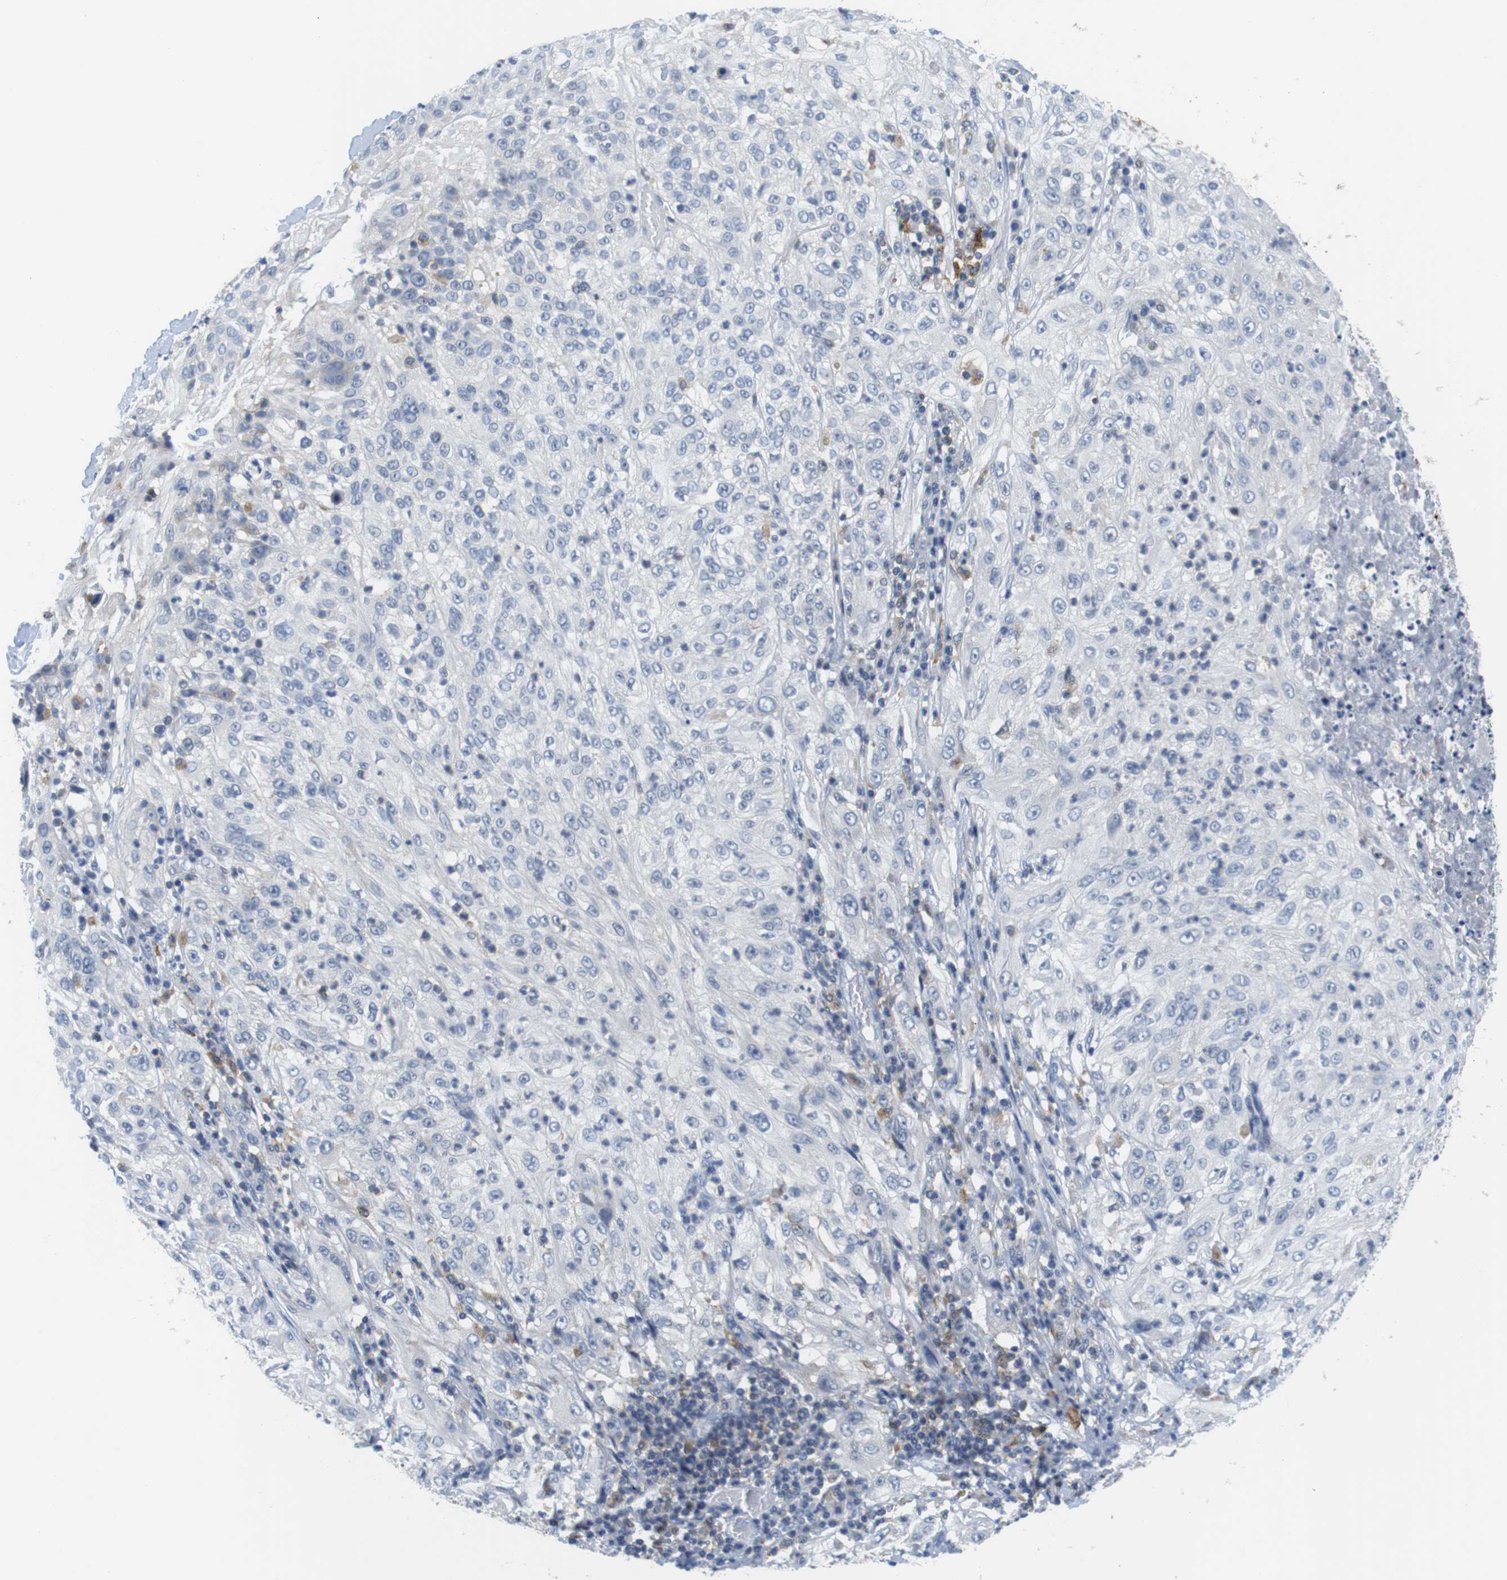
{"staining": {"intensity": "negative", "quantity": "none", "location": "none"}, "tissue": "lung cancer", "cell_type": "Tumor cells", "image_type": "cancer", "snomed": [{"axis": "morphology", "description": "Inflammation, NOS"}, {"axis": "morphology", "description": "Squamous cell carcinoma, NOS"}, {"axis": "topography", "description": "Lymph node"}, {"axis": "topography", "description": "Soft tissue"}, {"axis": "topography", "description": "Lung"}], "caption": "The immunohistochemistry (IHC) photomicrograph has no significant expression in tumor cells of squamous cell carcinoma (lung) tissue.", "gene": "CNGA2", "patient": {"sex": "male", "age": 66}}